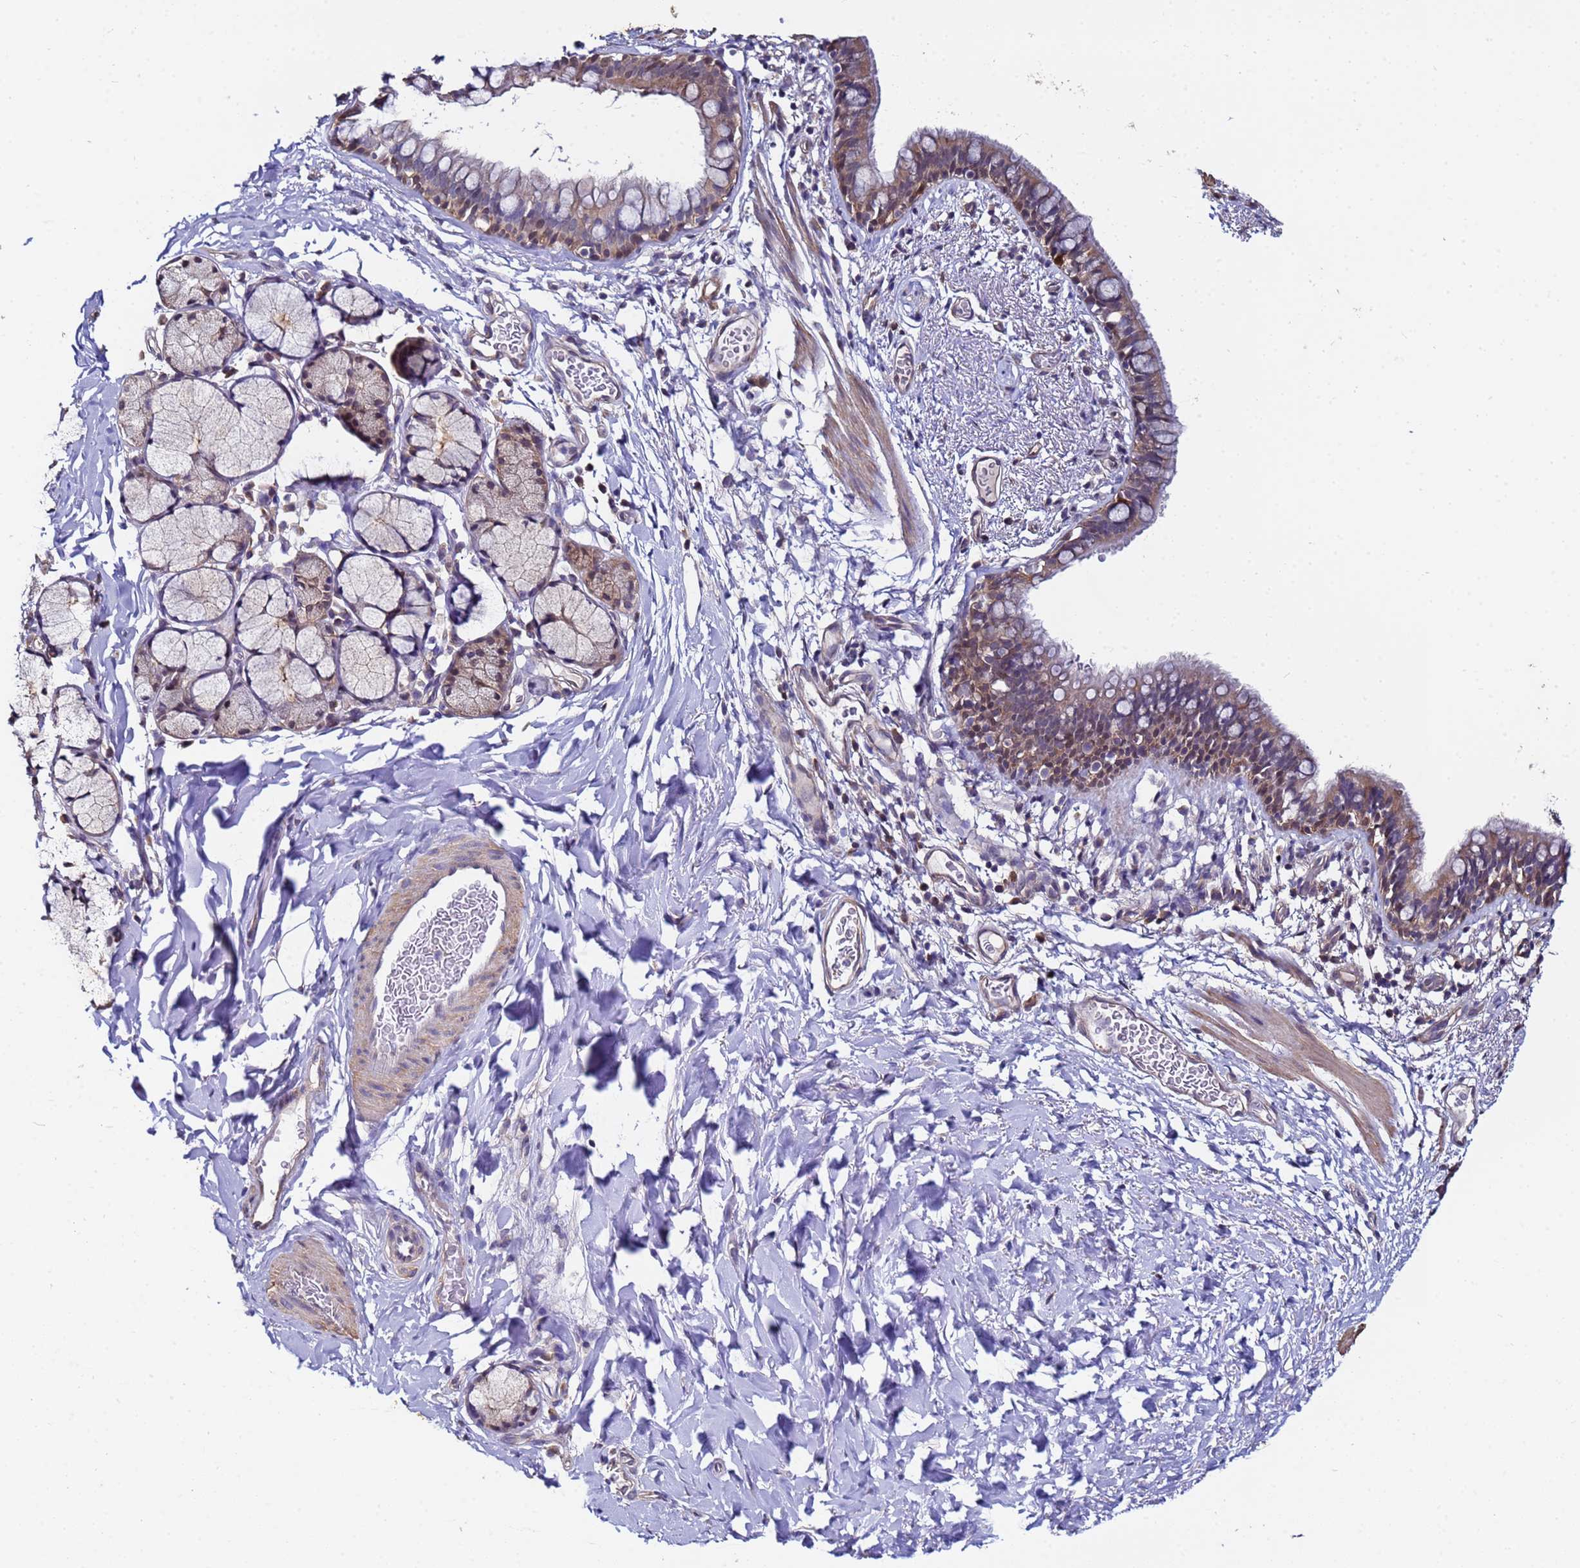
{"staining": {"intensity": "weak", "quantity": ">75%", "location": "cytoplasmic/membranous"}, "tissue": "bronchus", "cell_type": "Respiratory epithelial cells", "image_type": "normal", "snomed": [{"axis": "morphology", "description": "Normal tissue, NOS"}, {"axis": "topography", "description": "Cartilage tissue"}, {"axis": "topography", "description": "Bronchus"}], "caption": "Protein staining demonstrates weak cytoplasmic/membranous positivity in about >75% of respiratory epithelial cells in unremarkable bronchus. The staining was performed using DAB to visualize the protein expression in brown, while the nuclei were stained in blue with hematoxylin (Magnification: 20x).", "gene": "NAXE", "patient": {"sex": "female", "age": 36}}